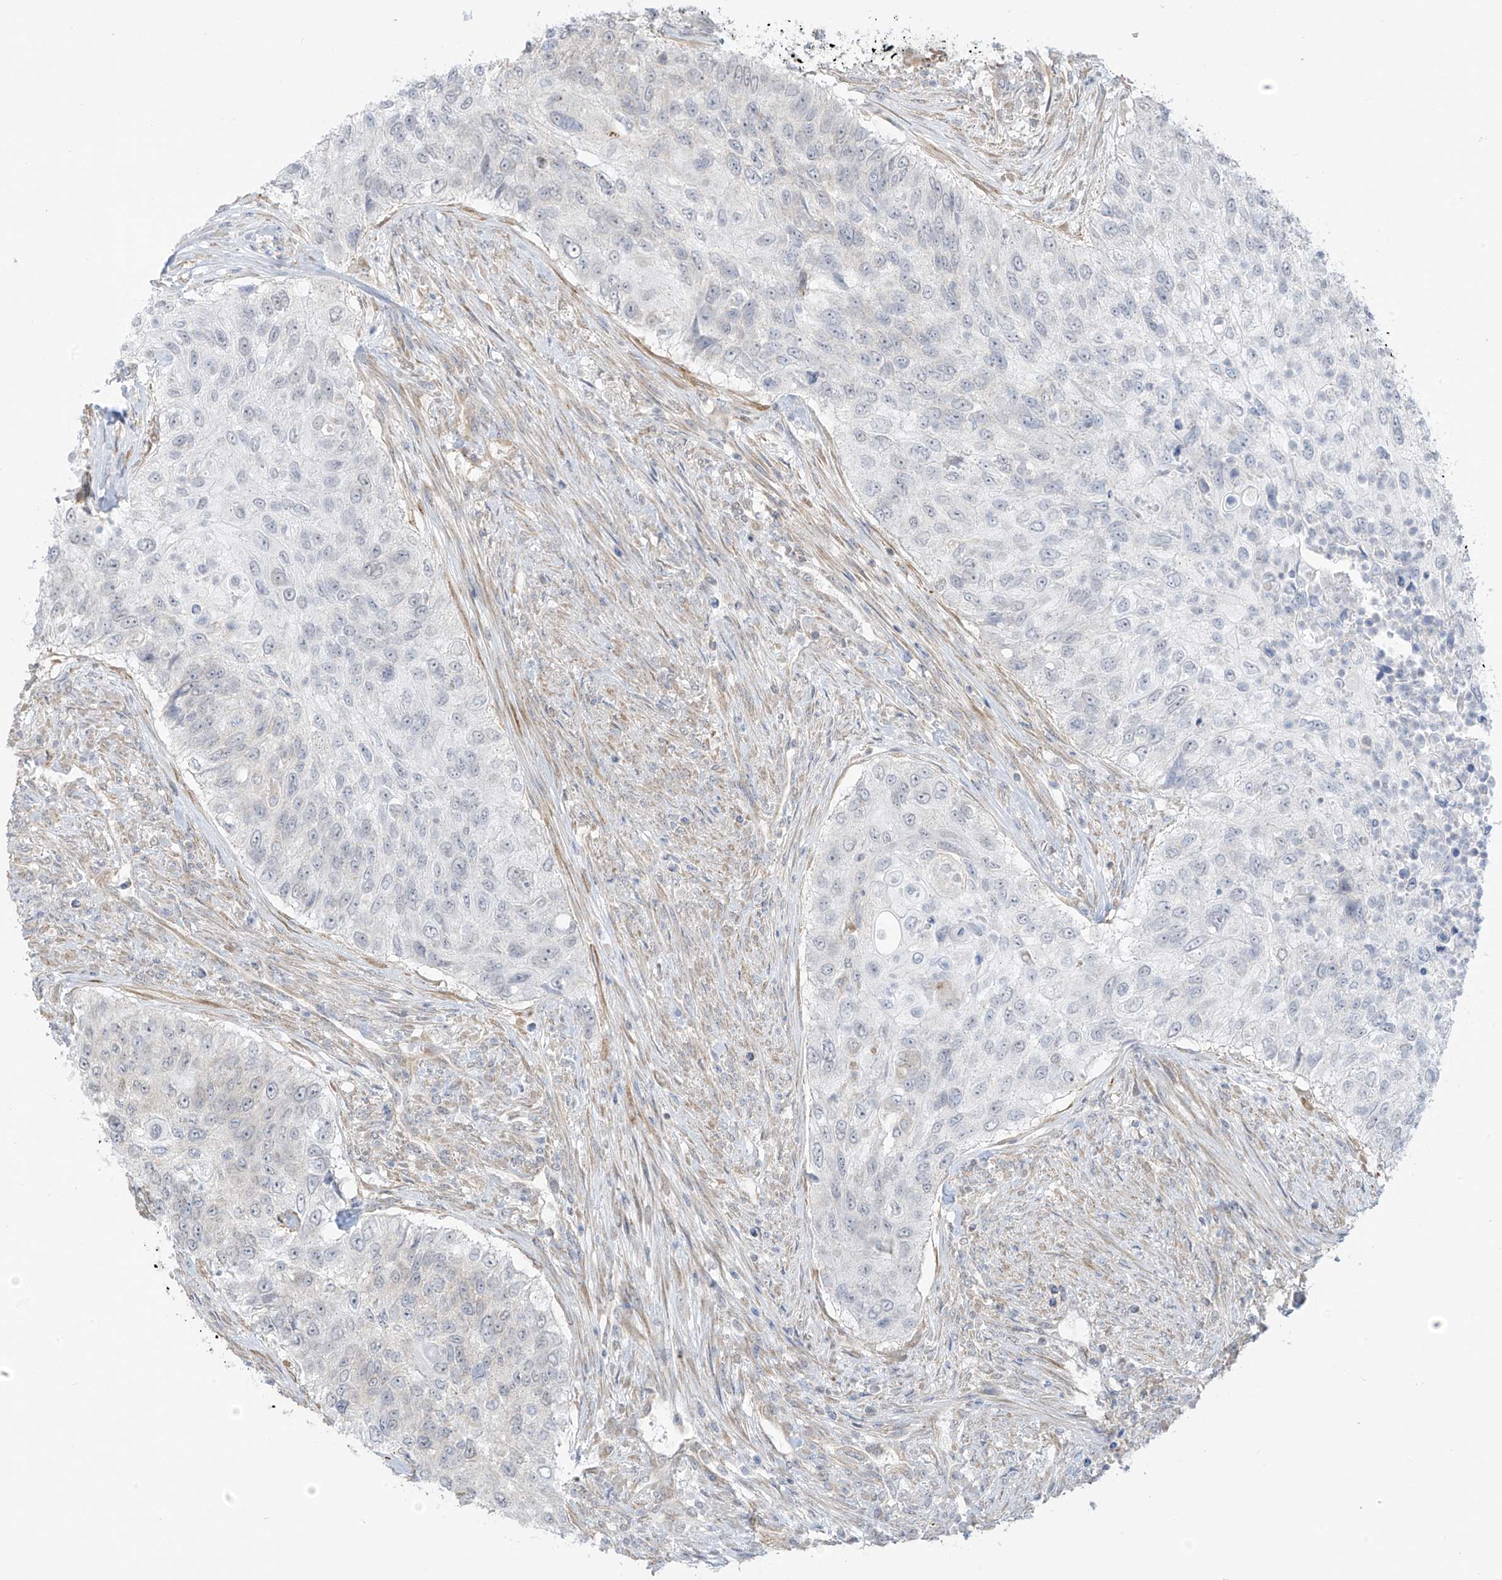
{"staining": {"intensity": "negative", "quantity": "none", "location": "none"}, "tissue": "urothelial cancer", "cell_type": "Tumor cells", "image_type": "cancer", "snomed": [{"axis": "morphology", "description": "Urothelial carcinoma, High grade"}, {"axis": "topography", "description": "Urinary bladder"}], "caption": "This is an immunohistochemistry (IHC) micrograph of human urothelial carcinoma (high-grade). There is no staining in tumor cells.", "gene": "HS6ST2", "patient": {"sex": "female", "age": 60}}